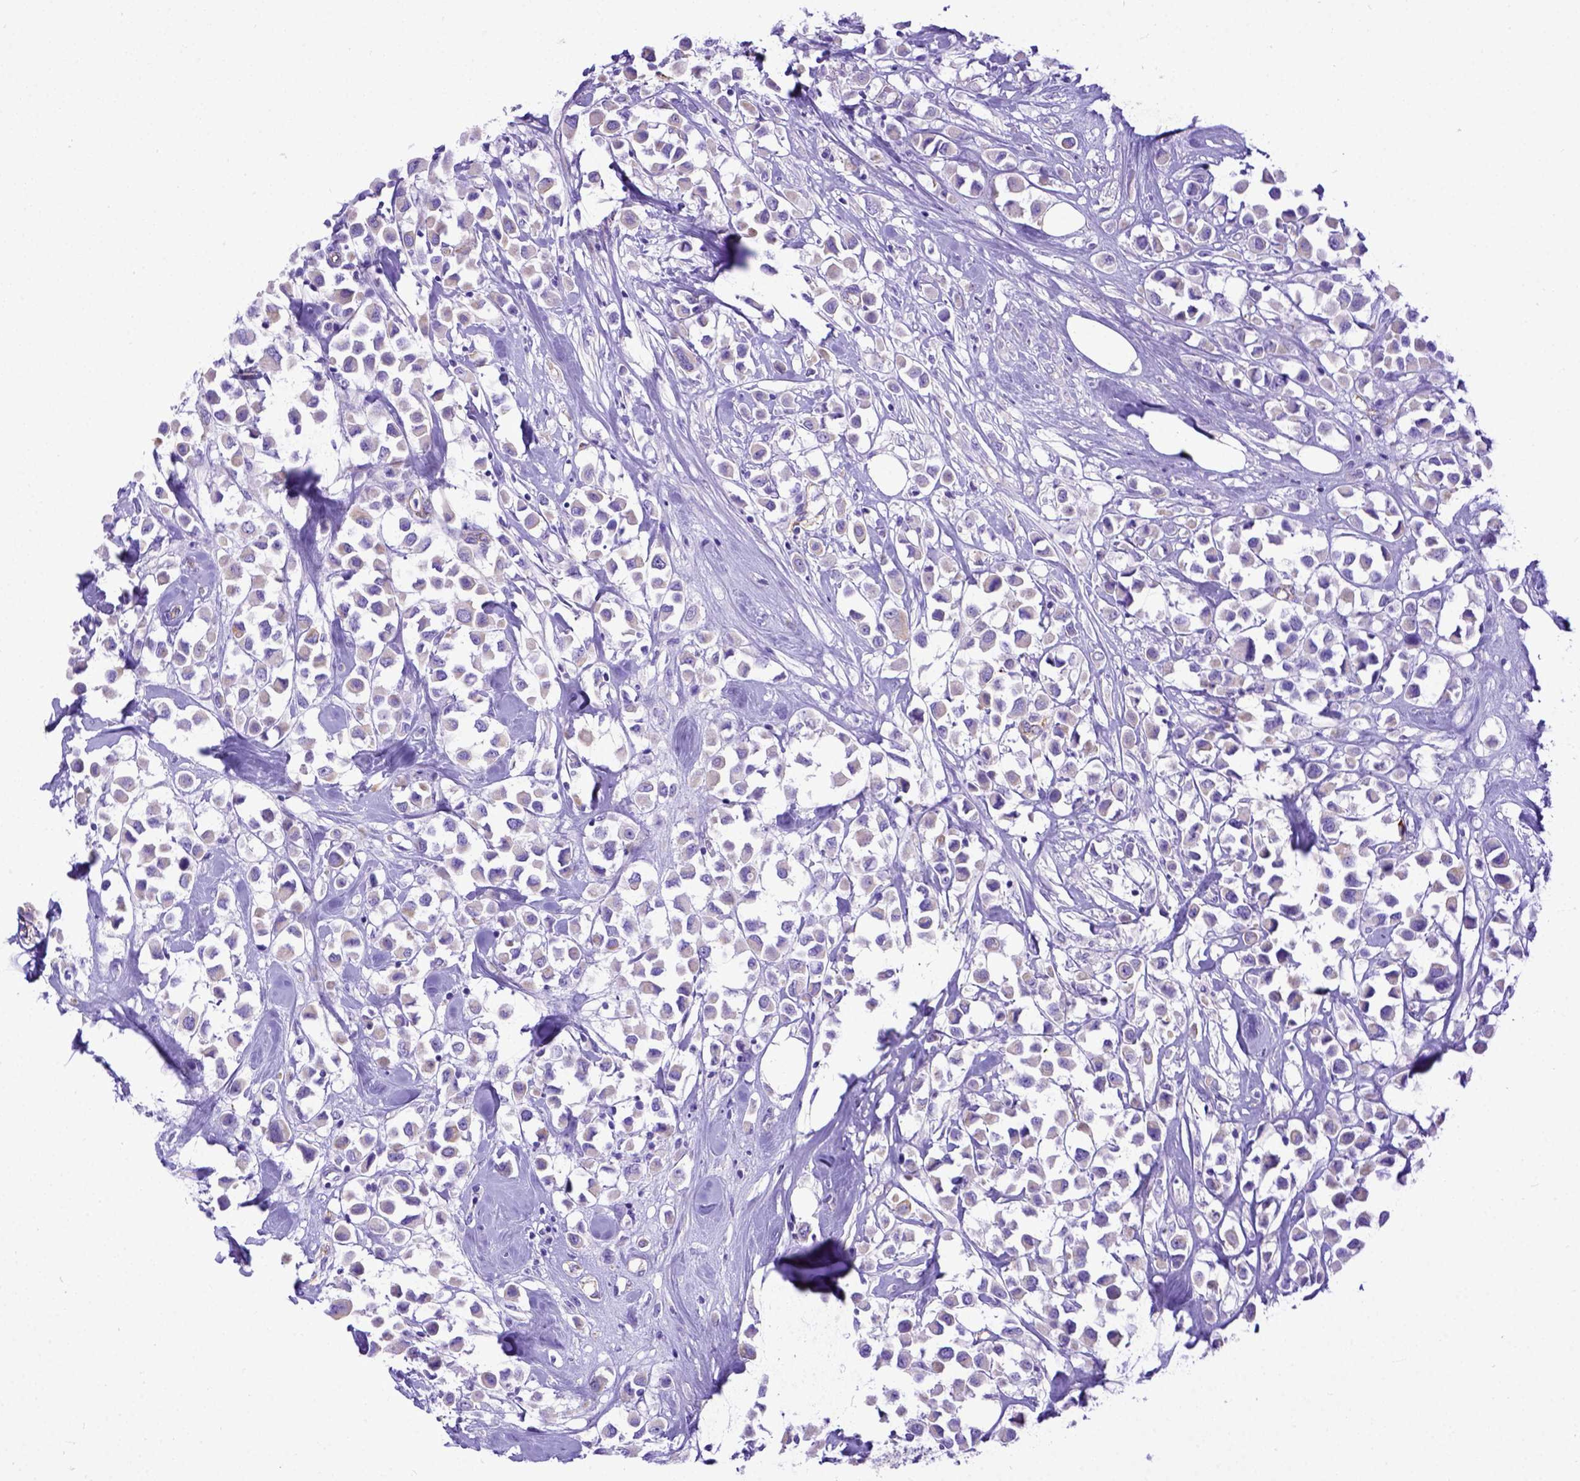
{"staining": {"intensity": "negative", "quantity": "none", "location": "none"}, "tissue": "breast cancer", "cell_type": "Tumor cells", "image_type": "cancer", "snomed": [{"axis": "morphology", "description": "Duct carcinoma"}, {"axis": "topography", "description": "Breast"}], "caption": "This is an IHC image of breast cancer (intraductal carcinoma). There is no staining in tumor cells.", "gene": "LRRC18", "patient": {"sex": "female", "age": 61}}